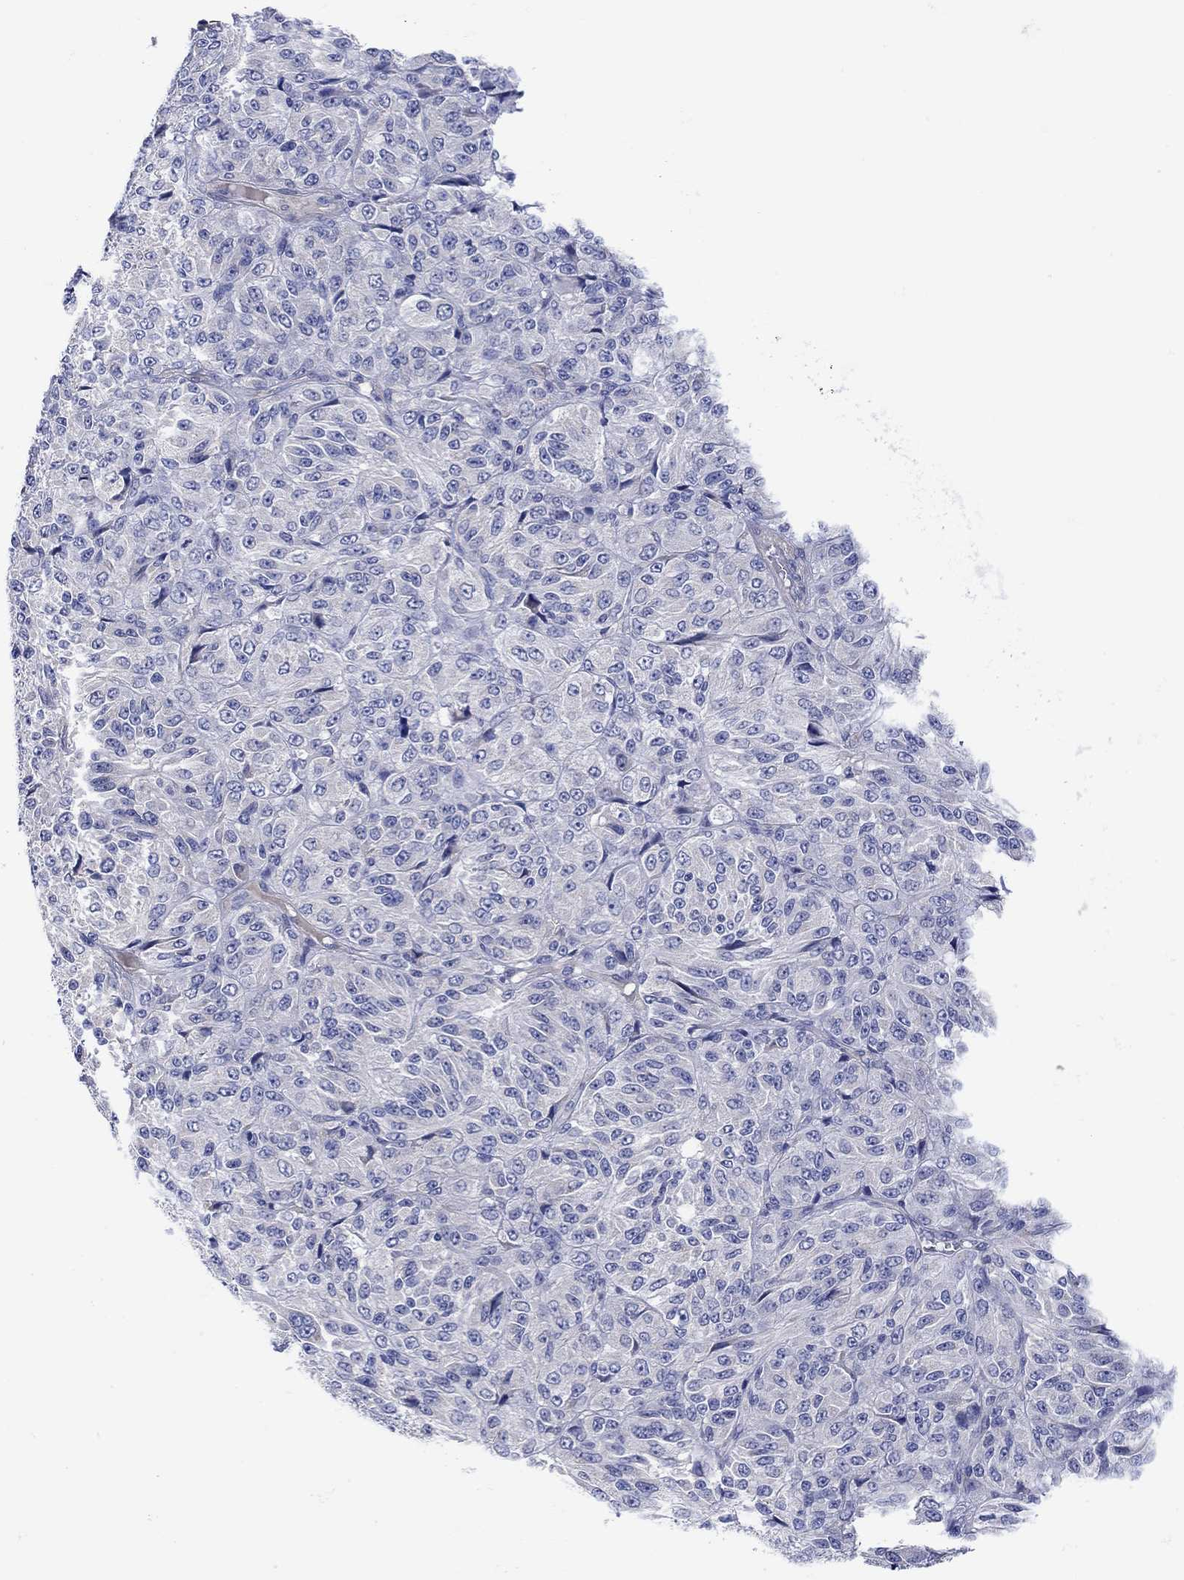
{"staining": {"intensity": "negative", "quantity": "none", "location": "none"}, "tissue": "melanoma", "cell_type": "Tumor cells", "image_type": "cancer", "snomed": [{"axis": "morphology", "description": "Malignant melanoma, Metastatic site"}, {"axis": "topography", "description": "Brain"}], "caption": "This is a micrograph of immunohistochemistry (IHC) staining of melanoma, which shows no expression in tumor cells. Brightfield microscopy of IHC stained with DAB (3,3'-diaminobenzidine) (brown) and hematoxylin (blue), captured at high magnification.", "gene": "MSI1", "patient": {"sex": "female", "age": 56}}